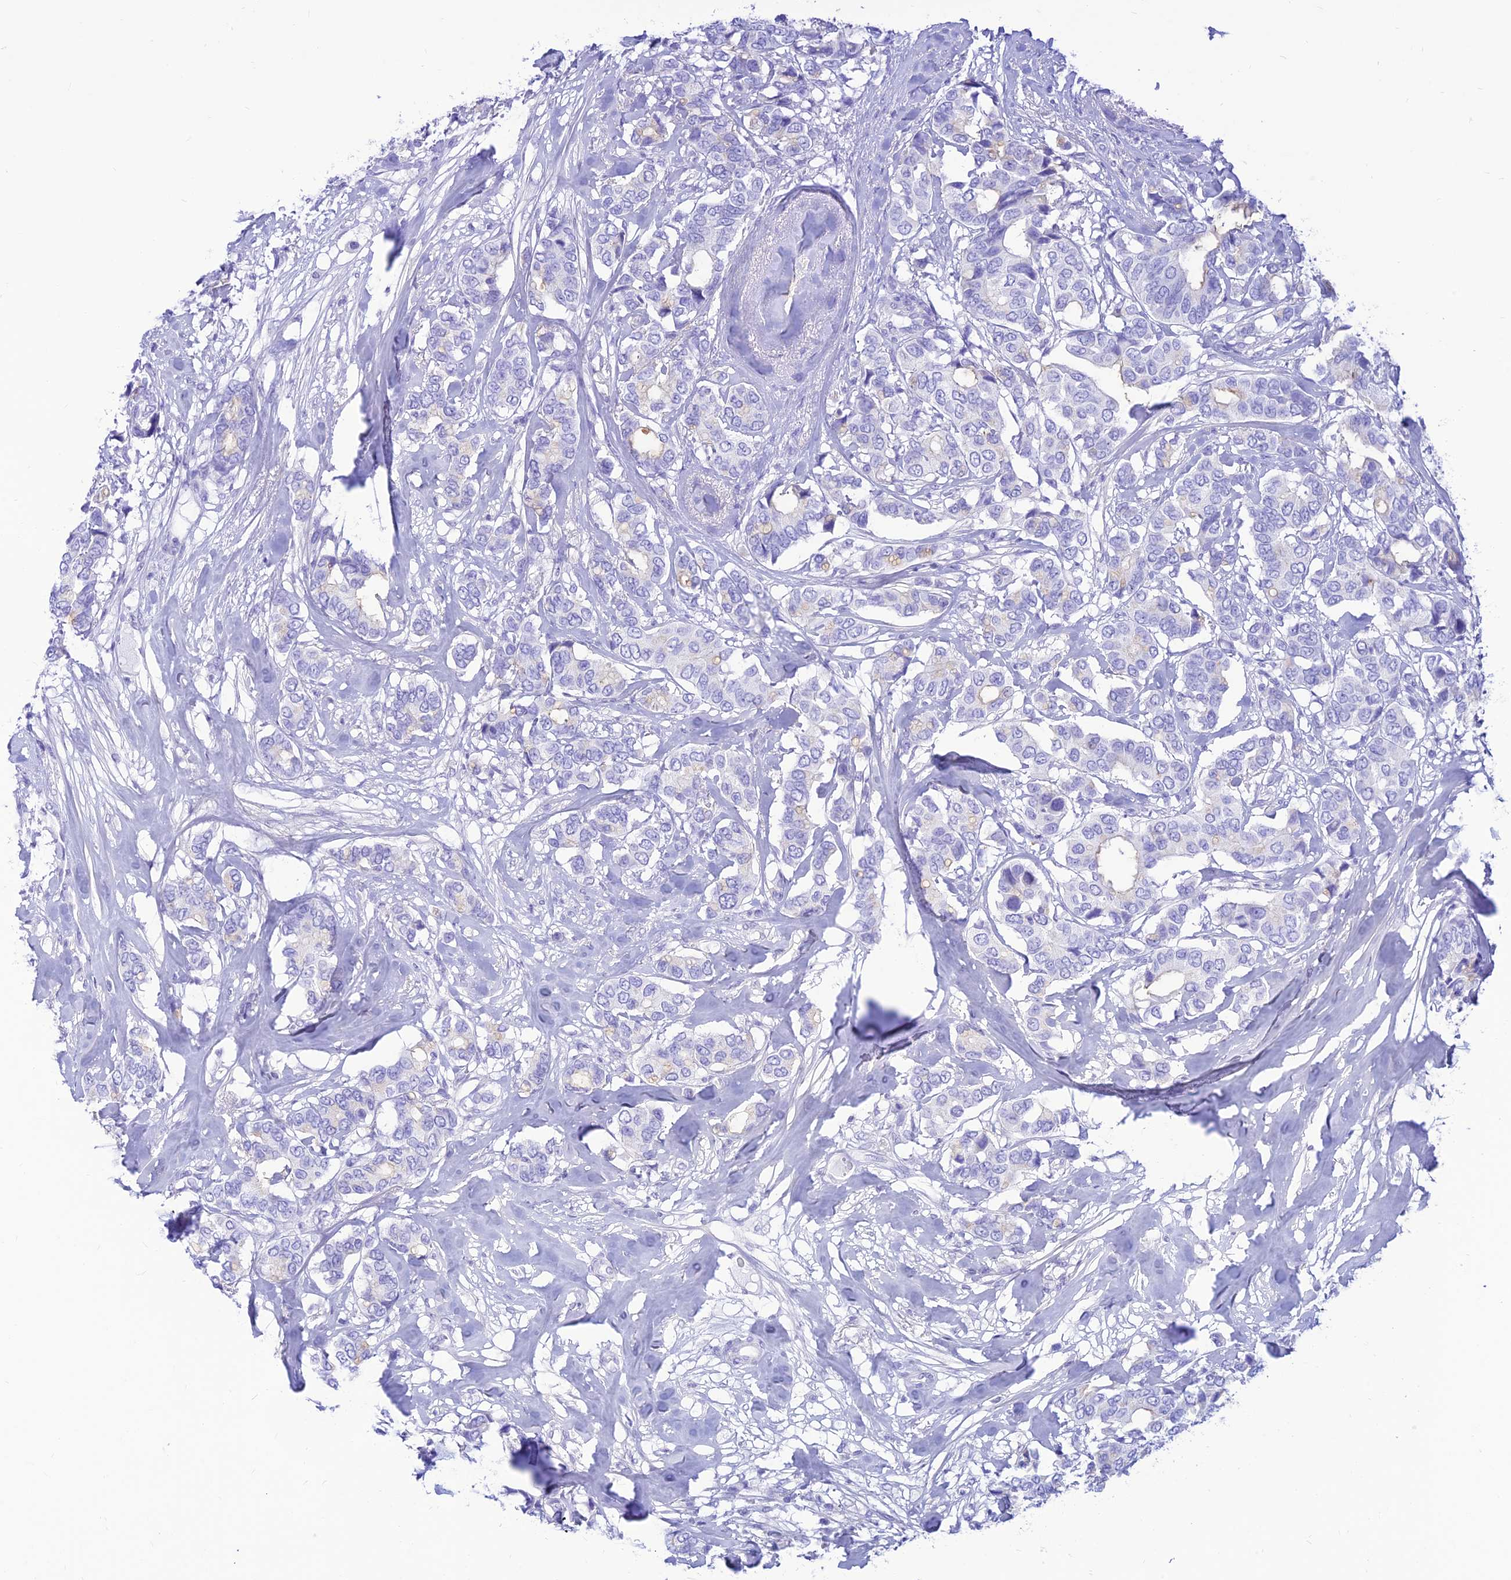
{"staining": {"intensity": "negative", "quantity": "none", "location": "none"}, "tissue": "breast cancer", "cell_type": "Tumor cells", "image_type": "cancer", "snomed": [{"axis": "morphology", "description": "Duct carcinoma"}, {"axis": "topography", "description": "Breast"}], "caption": "DAB immunohistochemical staining of human breast cancer displays no significant positivity in tumor cells.", "gene": "PRNP", "patient": {"sex": "female", "age": 87}}